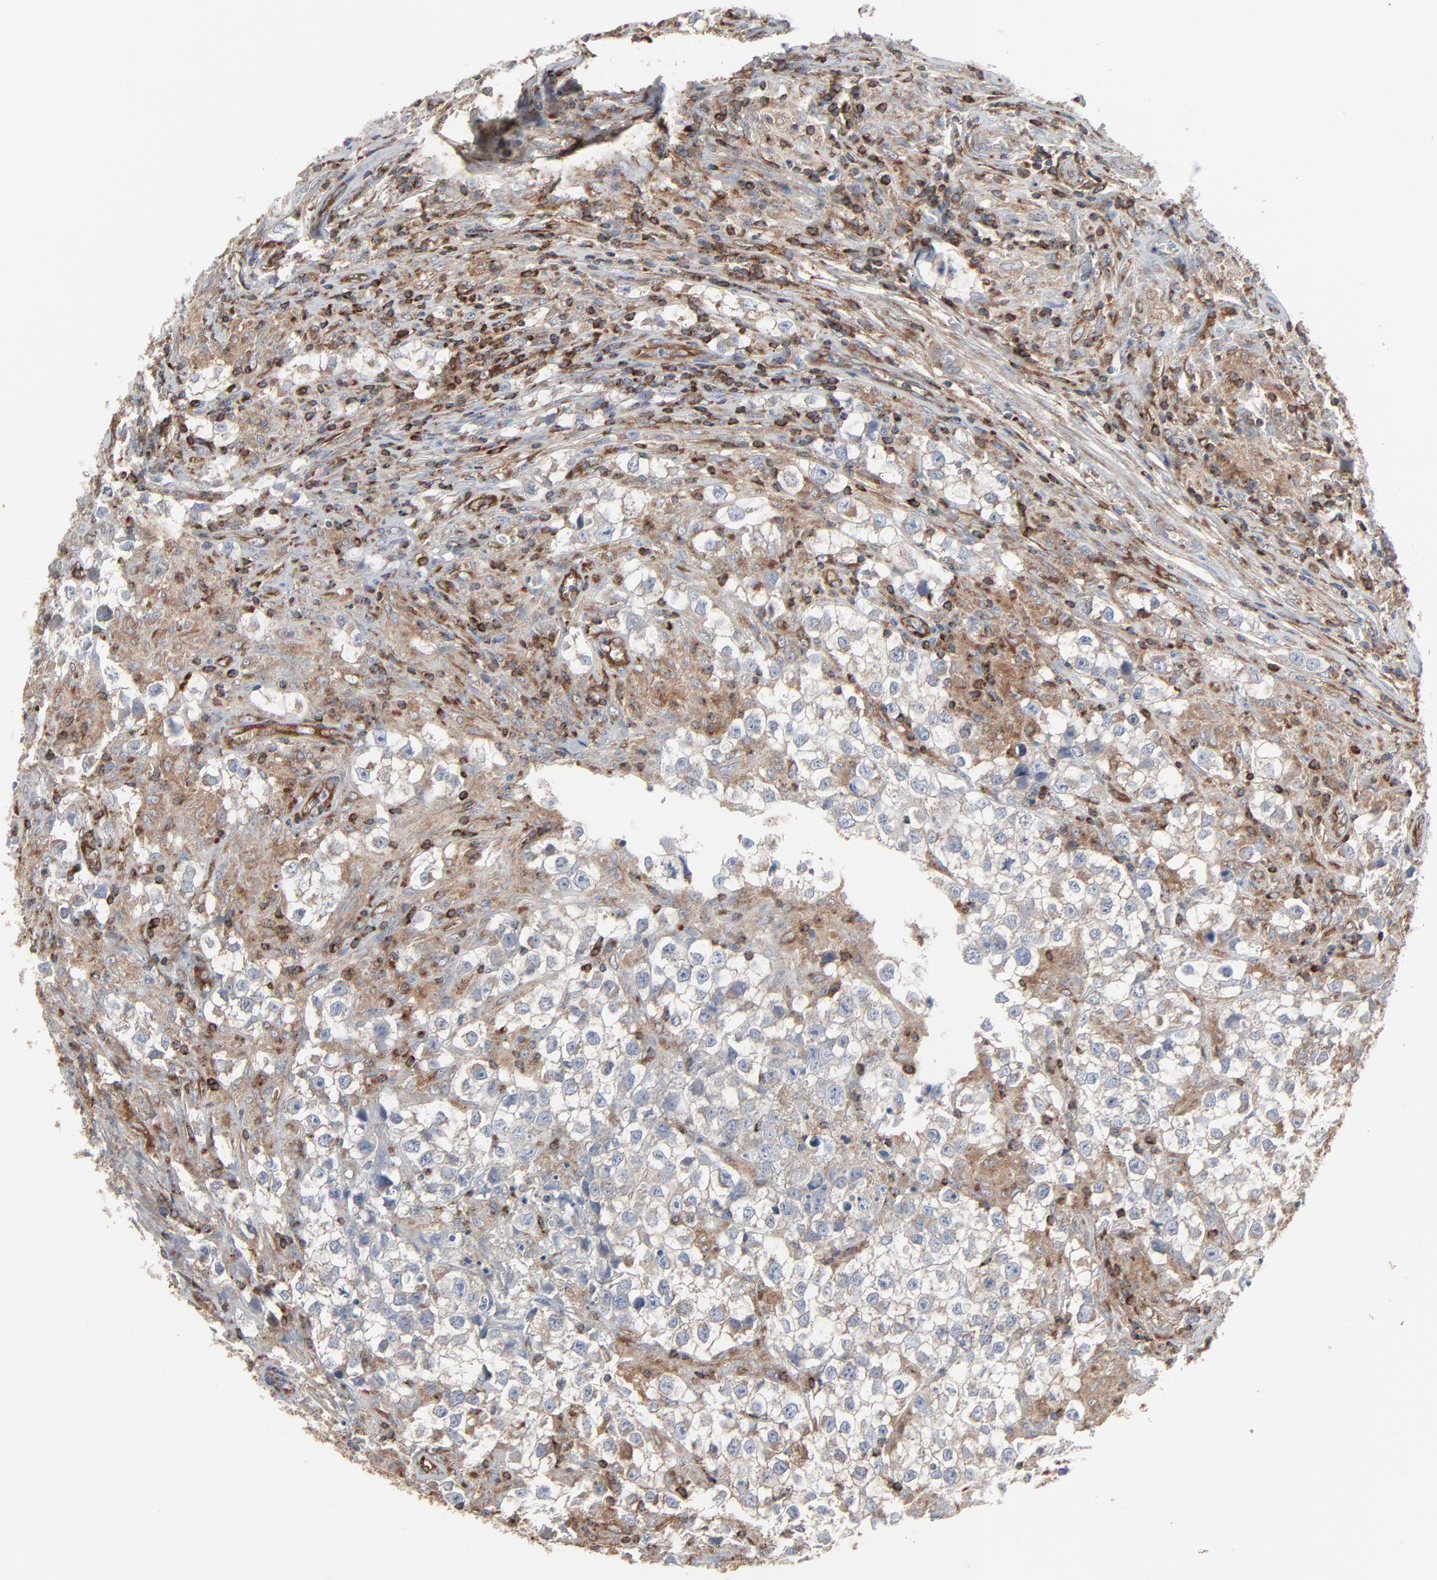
{"staining": {"intensity": "moderate", "quantity": ">75%", "location": "cytoplasmic/membranous"}, "tissue": "testis cancer", "cell_type": "Tumor cells", "image_type": "cancer", "snomed": [{"axis": "morphology", "description": "Seminoma, NOS"}, {"axis": "topography", "description": "Testis"}], "caption": "A brown stain shows moderate cytoplasmic/membranous staining of a protein in testis cancer tumor cells. Immunohistochemistry (ihc) stains the protein in brown and the nuclei are stained blue.", "gene": "OPTN", "patient": {"sex": "male", "age": 32}}